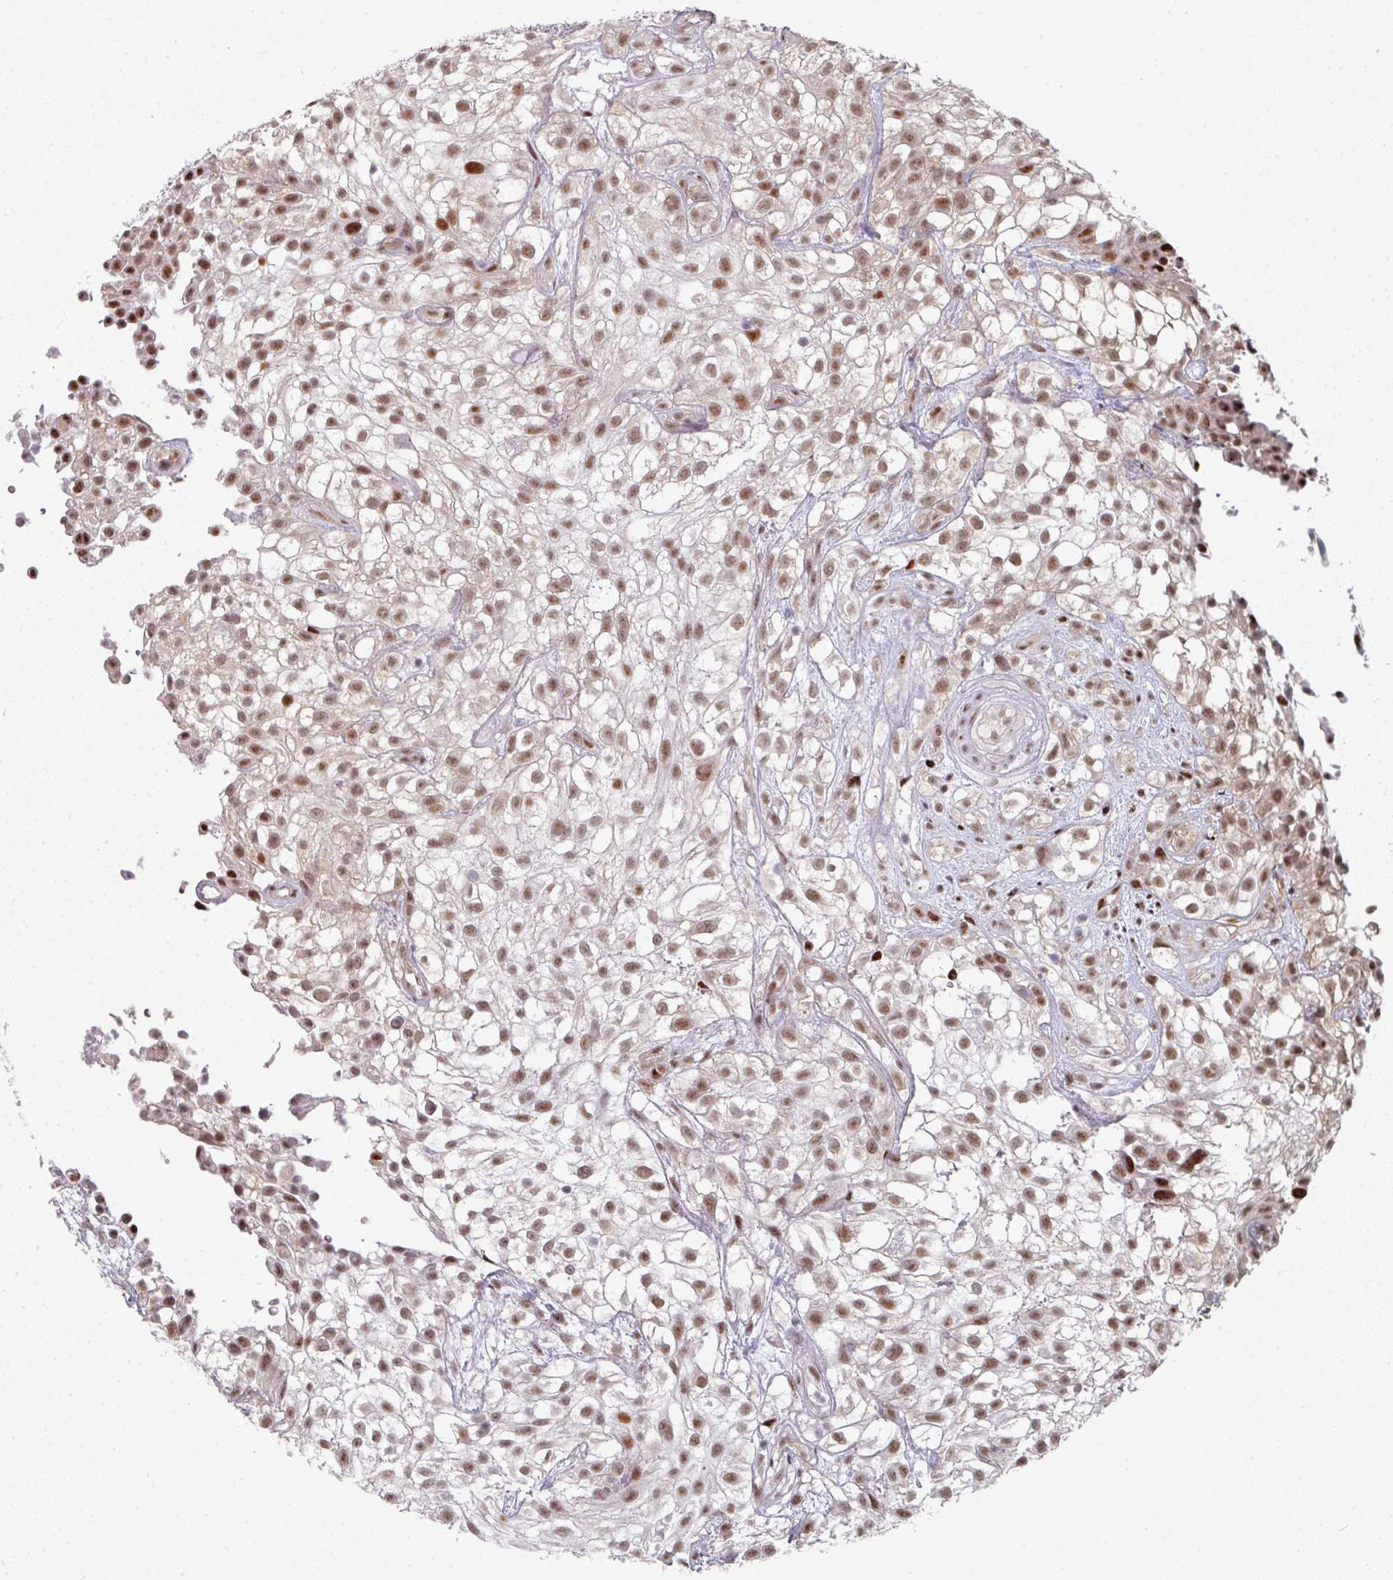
{"staining": {"intensity": "moderate", "quantity": ">75%", "location": "nuclear"}, "tissue": "urothelial cancer", "cell_type": "Tumor cells", "image_type": "cancer", "snomed": [{"axis": "morphology", "description": "Urothelial carcinoma, High grade"}, {"axis": "topography", "description": "Urinary bladder"}], "caption": "Urothelial cancer was stained to show a protein in brown. There is medium levels of moderate nuclear staining in about >75% of tumor cells. The staining was performed using DAB to visualize the protein expression in brown, while the nuclei were stained in blue with hematoxylin (Magnification: 20x).", "gene": "SF3B5", "patient": {"sex": "male", "age": 56}}